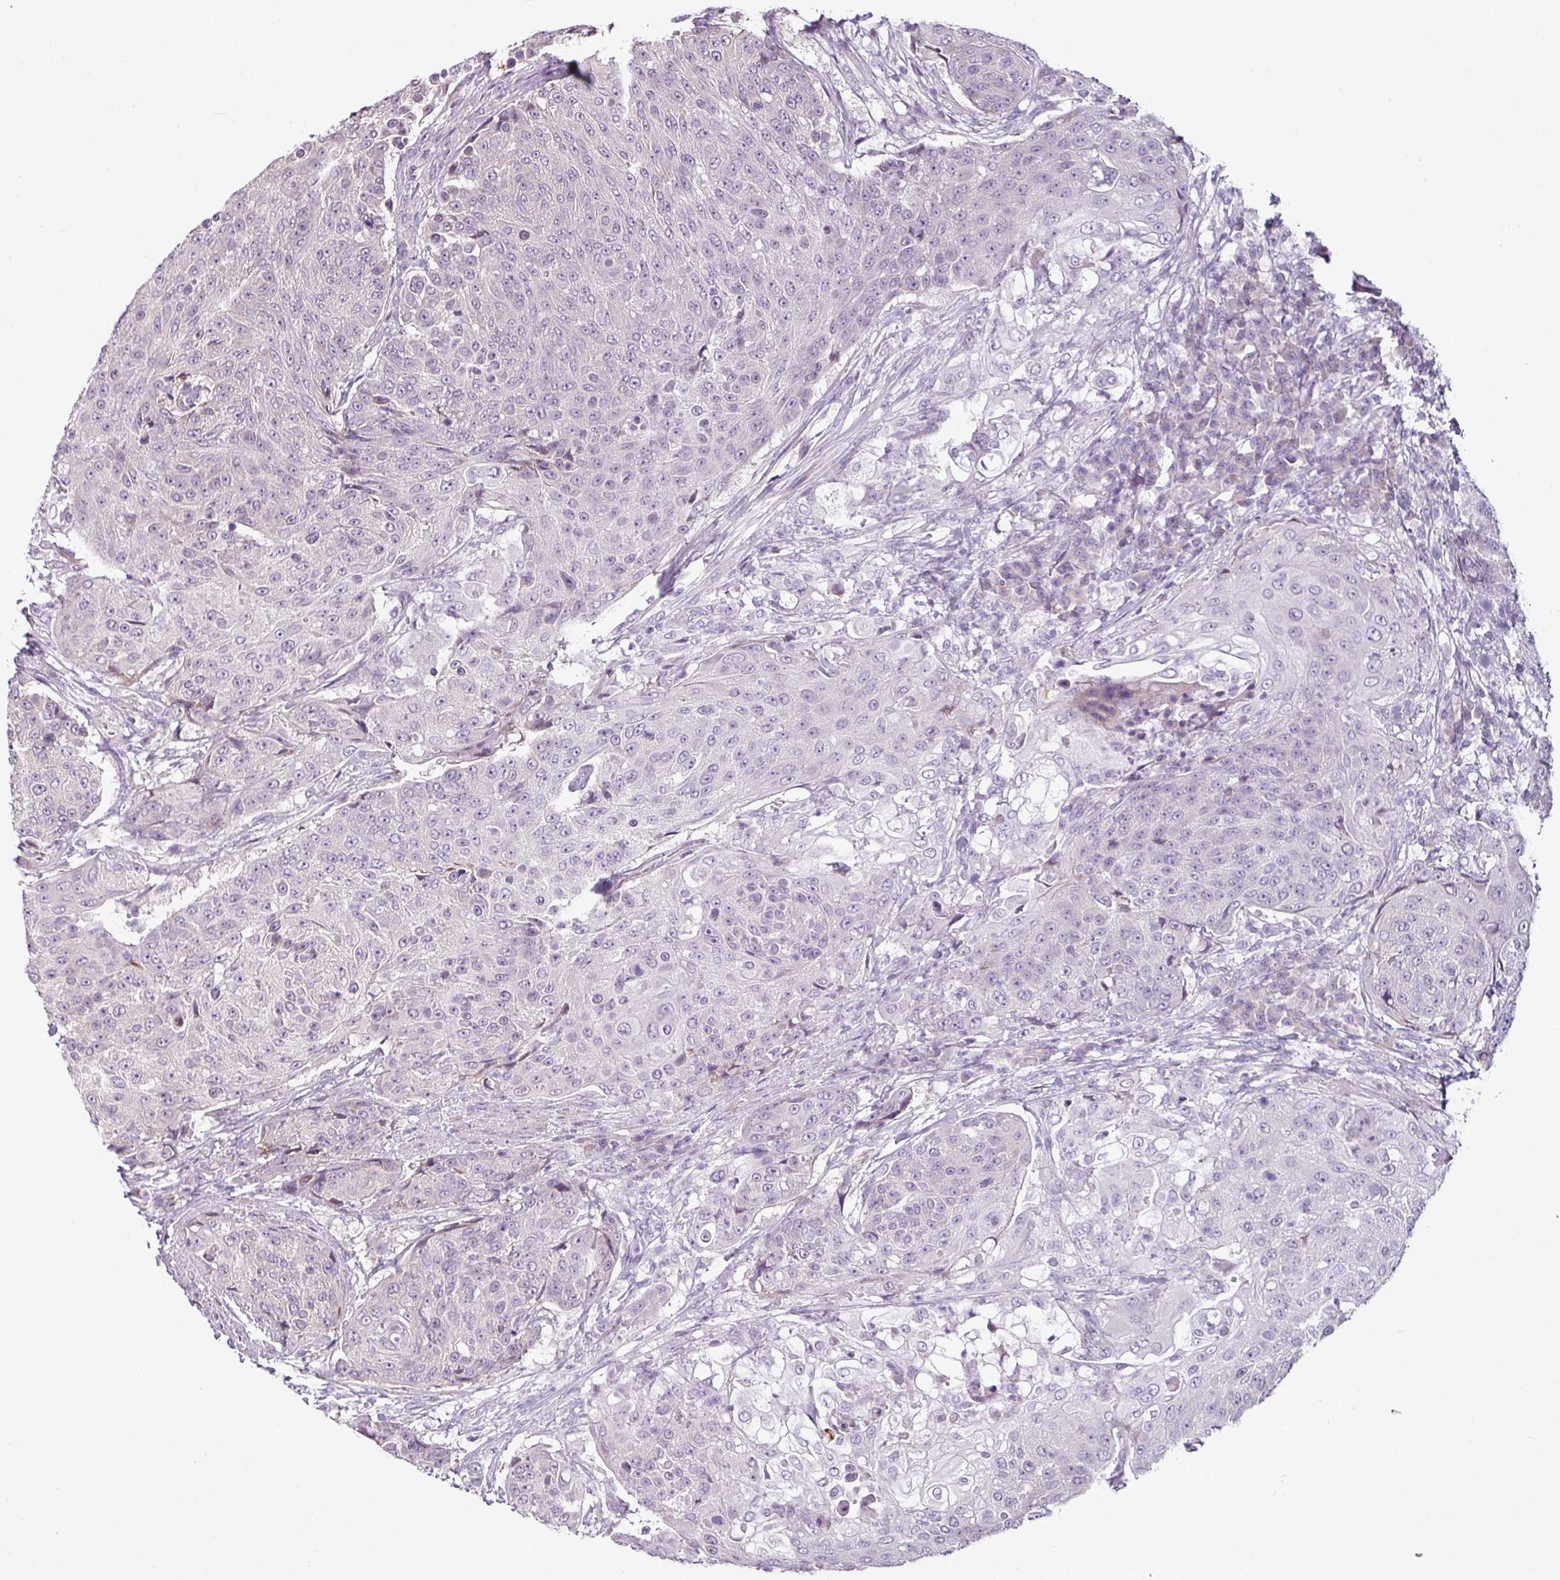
{"staining": {"intensity": "negative", "quantity": "none", "location": "none"}, "tissue": "urothelial cancer", "cell_type": "Tumor cells", "image_type": "cancer", "snomed": [{"axis": "morphology", "description": "Urothelial carcinoma, High grade"}, {"axis": "topography", "description": "Urinary bladder"}], "caption": "High magnification brightfield microscopy of urothelial cancer stained with DAB (brown) and counterstained with hematoxylin (blue): tumor cells show no significant positivity.", "gene": "OR52D1", "patient": {"sex": "female", "age": 63}}